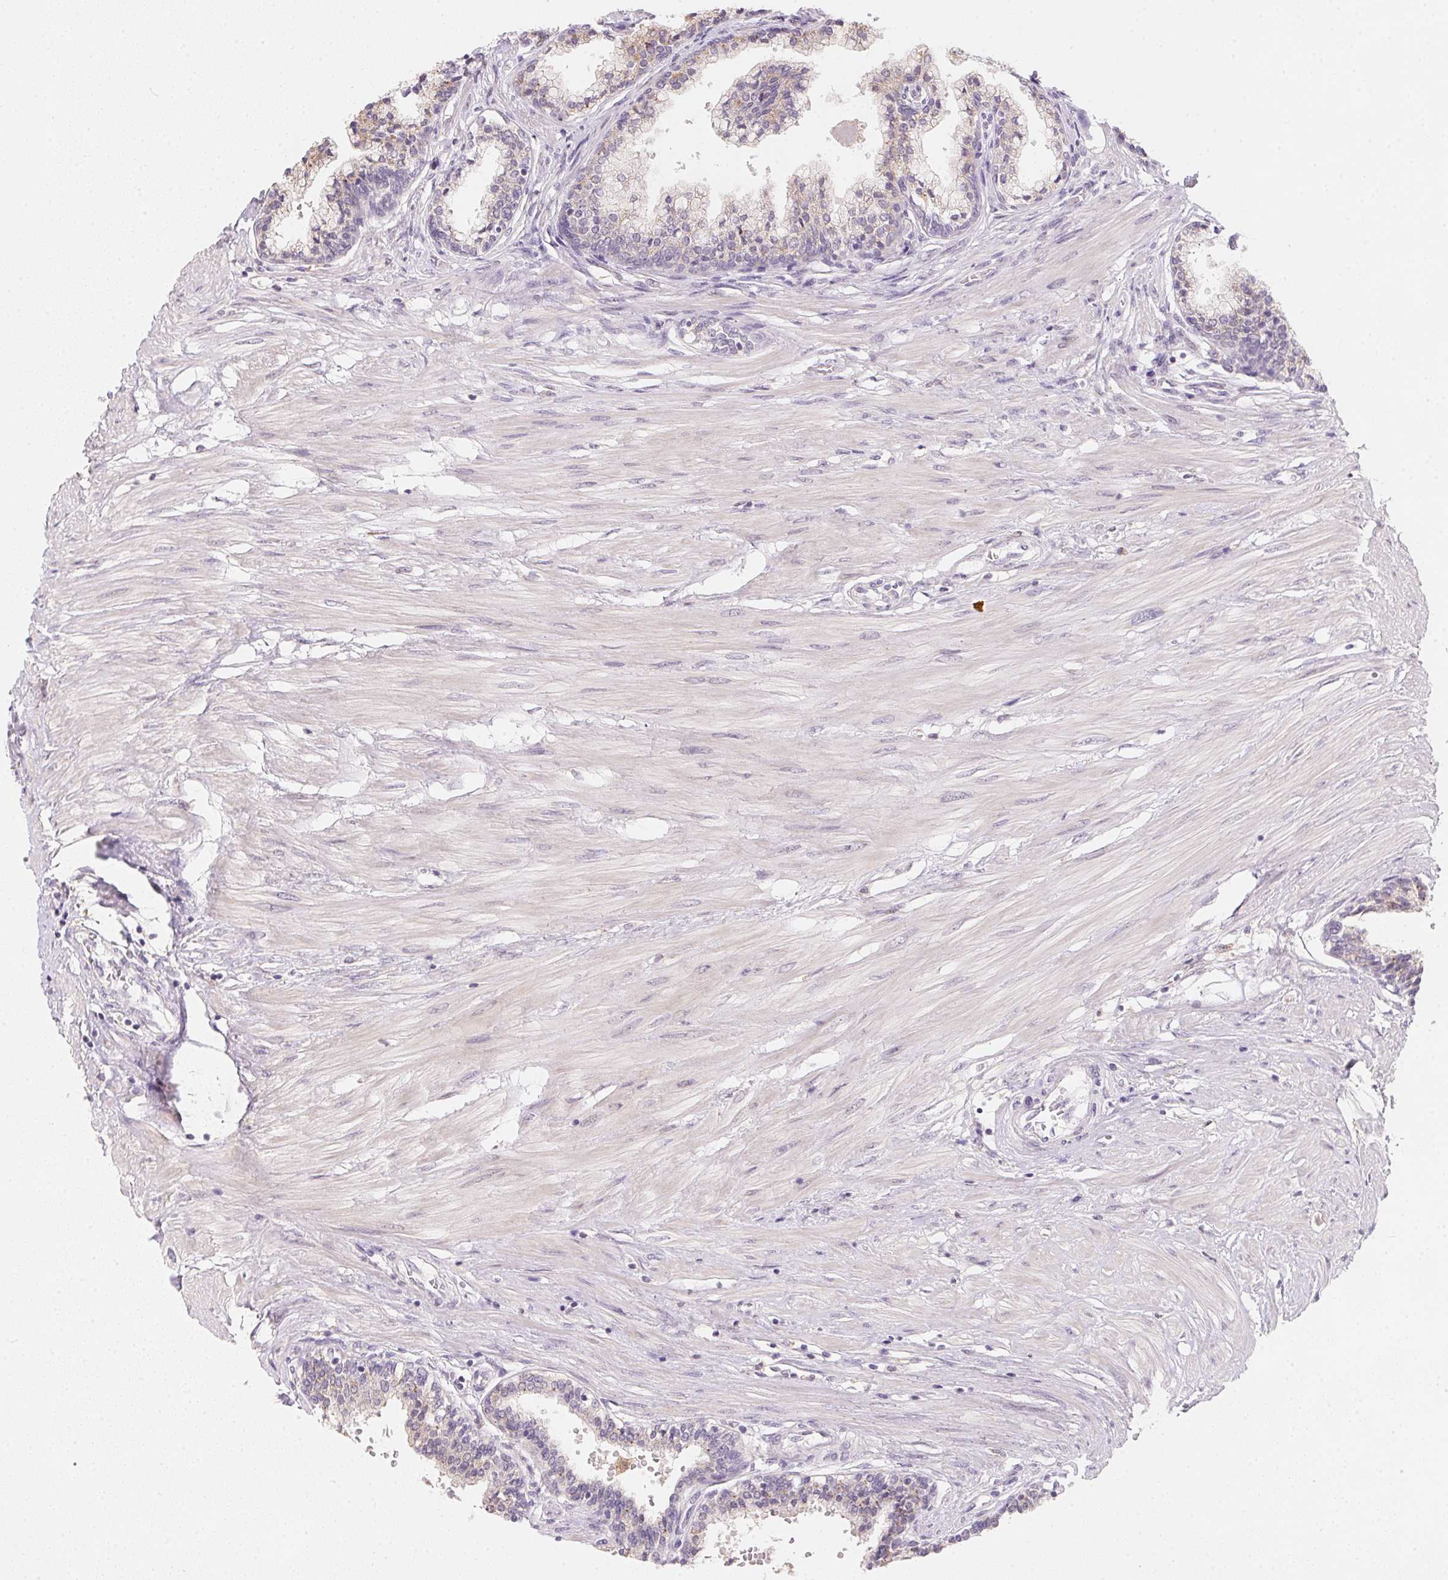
{"staining": {"intensity": "moderate", "quantity": "<25%", "location": "cytoplasmic/membranous"}, "tissue": "prostate", "cell_type": "Glandular cells", "image_type": "normal", "snomed": [{"axis": "morphology", "description": "Normal tissue, NOS"}, {"axis": "topography", "description": "Prostate"}], "caption": "An IHC photomicrograph of benign tissue is shown. Protein staining in brown labels moderate cytoplasmic/membranous positivity in prostate within glandular cells.", "gene": "SLC6A18", "patient": {"sex": "male", "age": 55}}